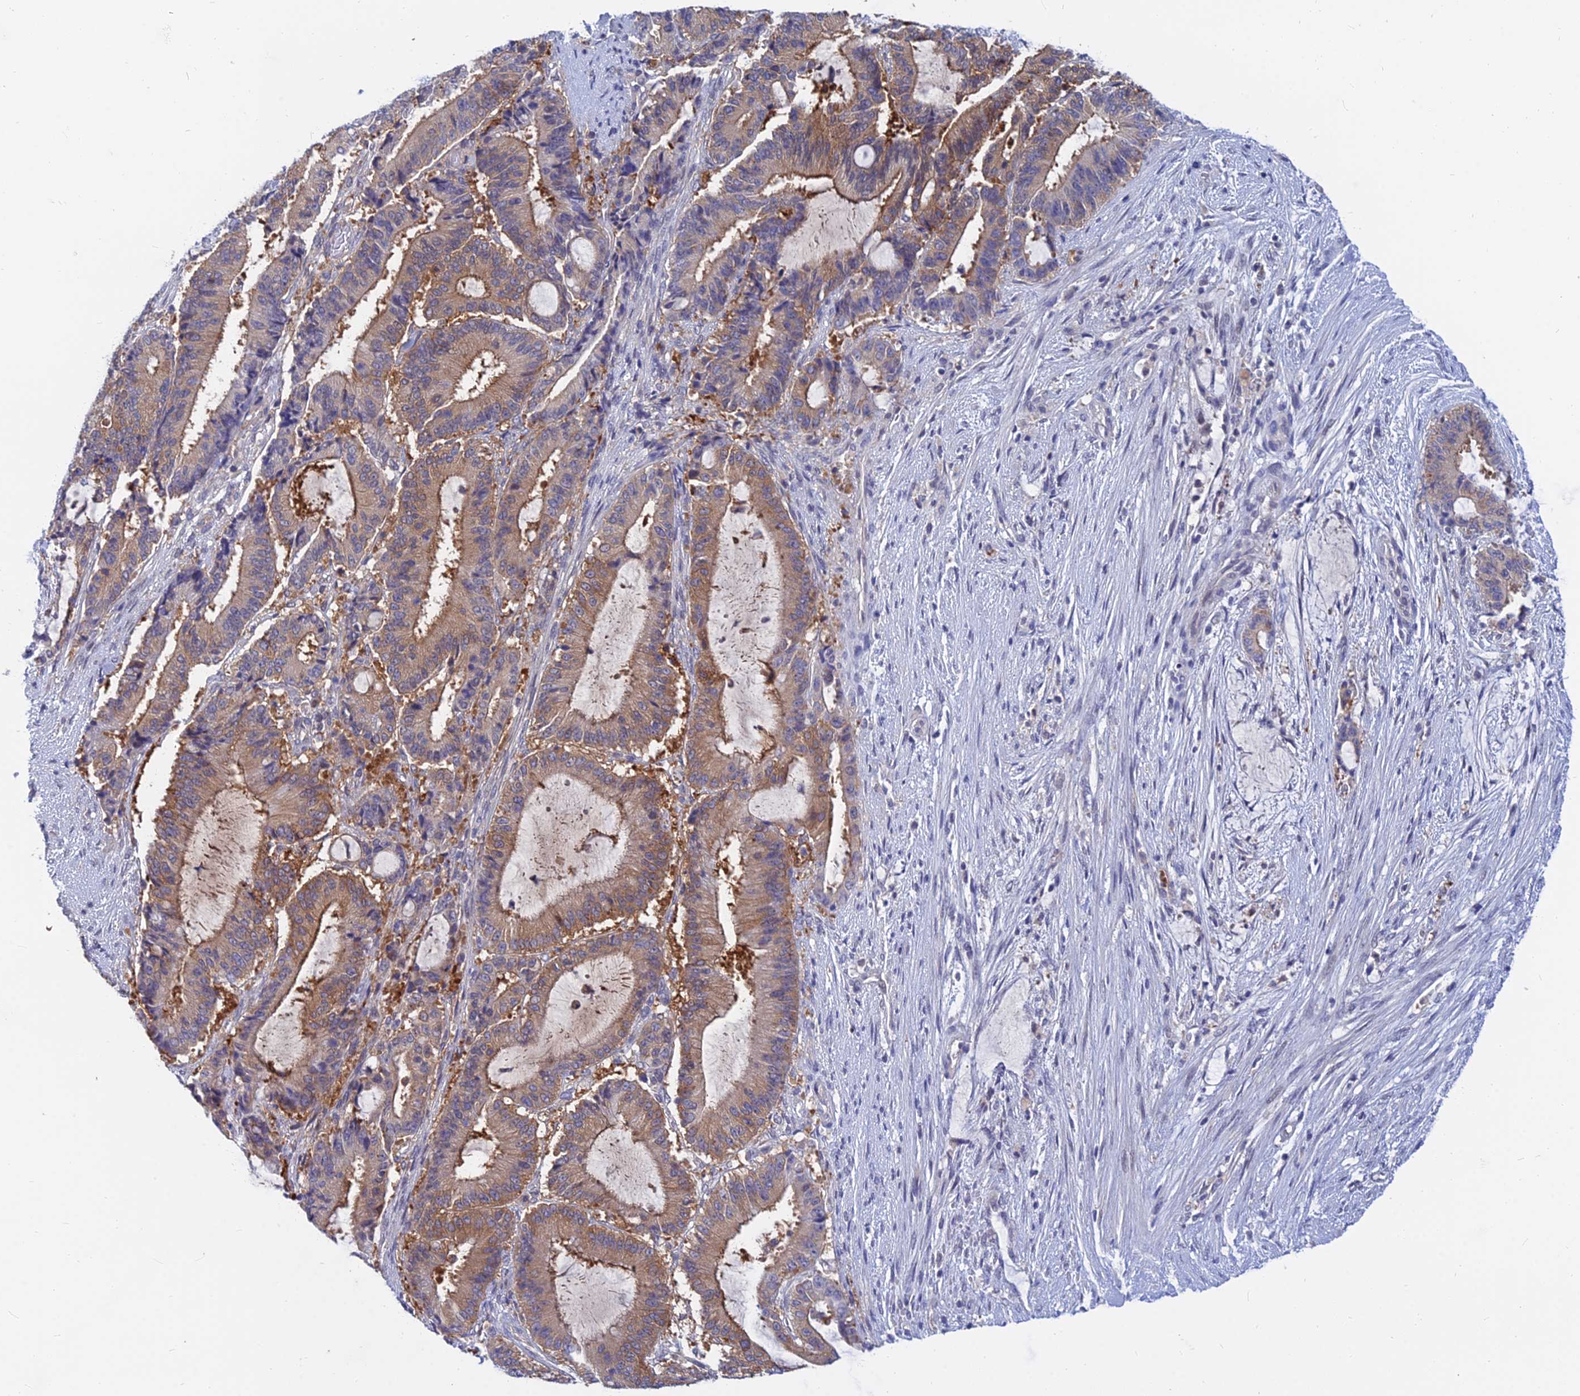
{"staining": {"intensity": "moderate", "quantity": ">75%", "location": "cytoplasmic/membranous"}, "tissue": "liver cancer", "cell_type": "Tumor cells", "image_type": "cancer", "snomed": [{"axis": "morphology", "description": "Normal tissue, NOS"}, {"axis": "morphology", "description": "Cholangiocarcinoma"}, {"axis": "topography", "description": "Liver"}, {"axis": "topography", "description": "Peripheral nerve tissue"}], "caption": "IHC (DAB (3,3'-diaminobenzidine)) staining of human liver cancer (cholangiocarcinoma) reveals moderate cytoplasmic/membranous protein expression in approximately >75% of tumor cells.", "gene": "B3GALT4", "patient": {"sex": "female", "age": 73}}